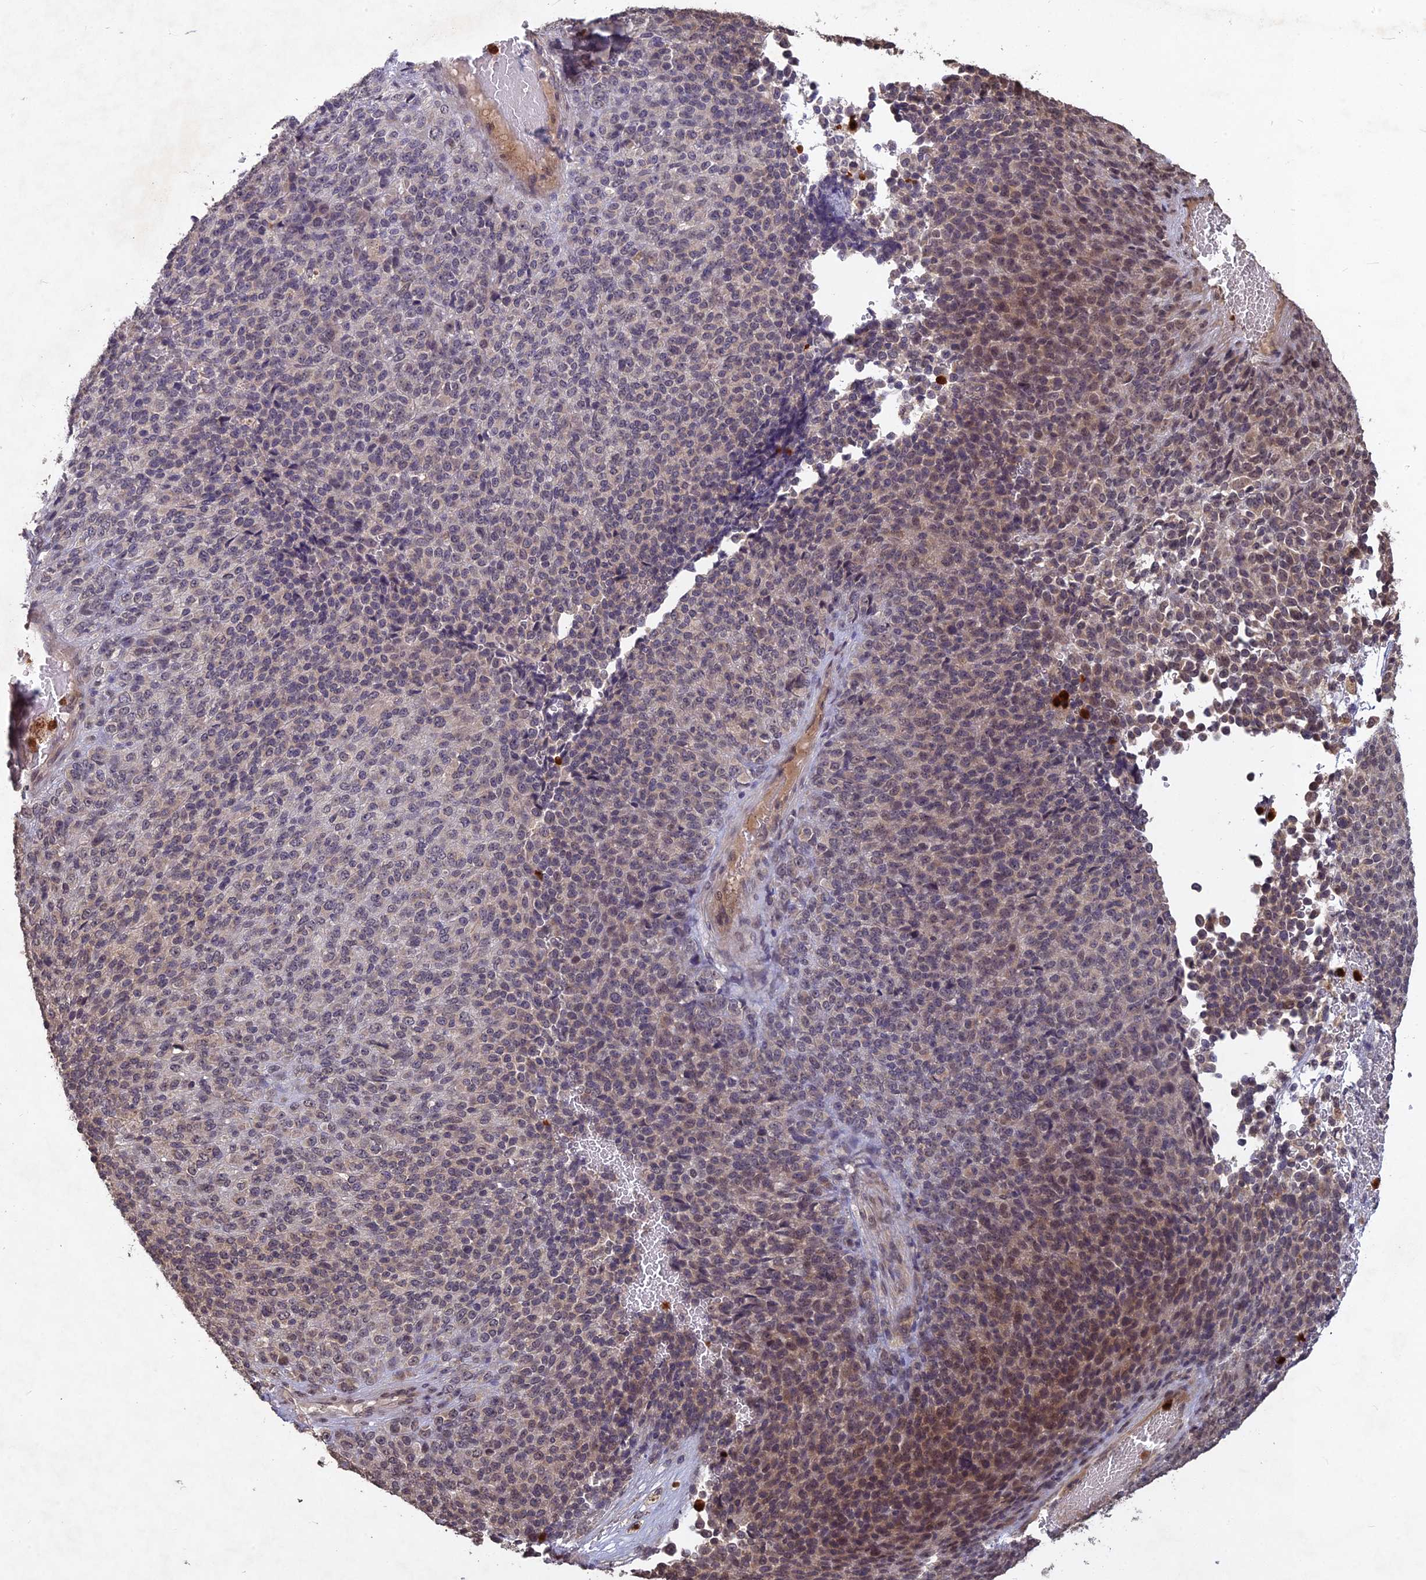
{"staining": {"intensity": "weak", "quantity": "25%-75%", "location": "nuclear"}, "tissue": "melanoma", "cell_type": "Tumor cells", "image_type": "cancer", "snomed": [{"axis": "morphology", "description": "Malignant melanoma, Metastatic site"}, {"axis": "topography", "description": "Brain"}], "caption": "Weak nuclear positivity for a protein is identified in approximately 25%-75% of tumor cells of malignant melanoma (metastatic site) using immunohistochemistry.", "gene": "SRMS", "patient": {"sex": "female", "age": 56}}